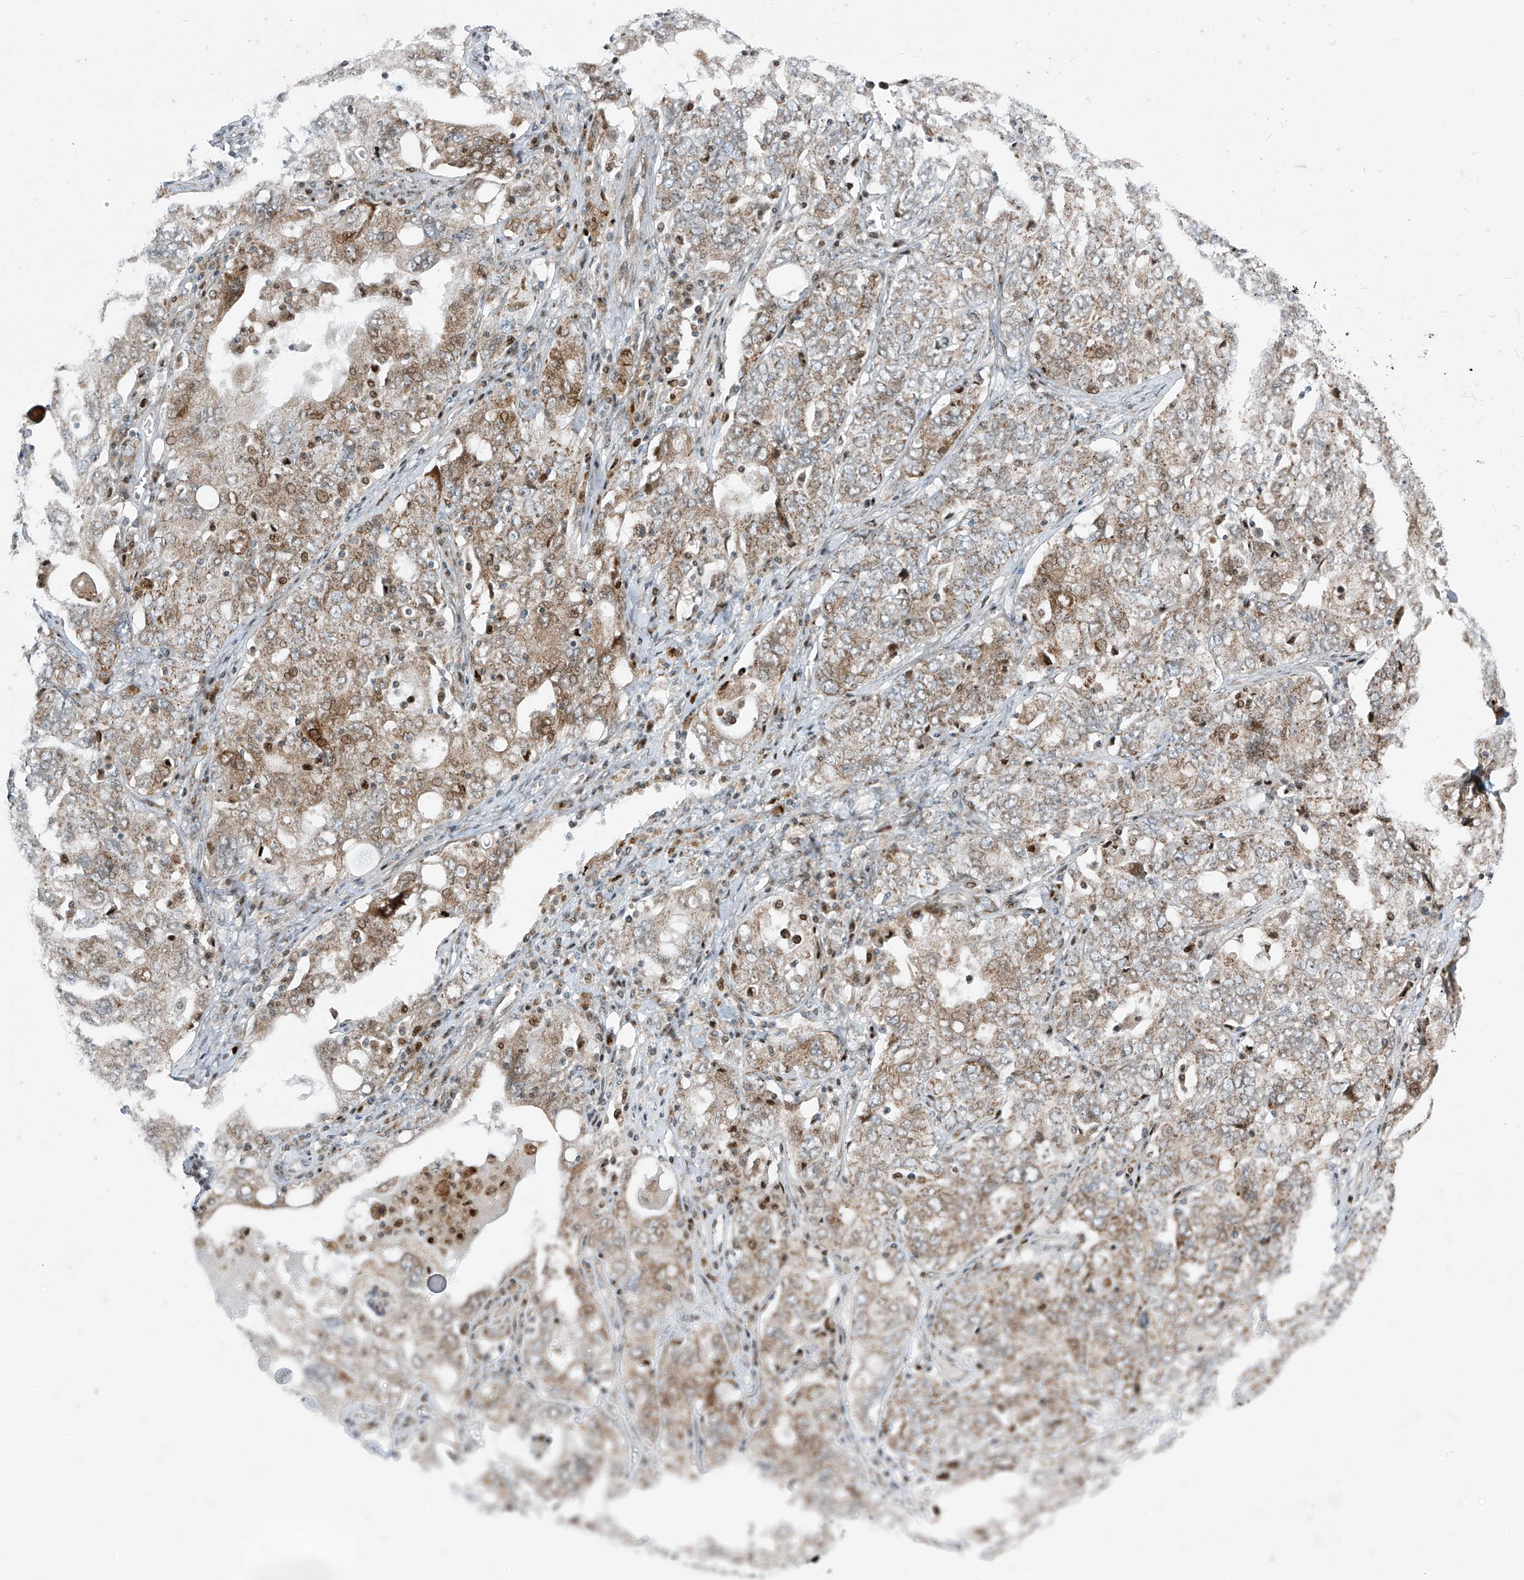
{"staining": {"intensity": "moderate", "quantity": "25%-75%", "location": "cytoplasmic/membranous"}, "tissue": "ovarian cancer", "cell_type": "Tumor cells", "image_type": "cancer", "snomed": [{"axis": "morphology", "description": "Carcinoma, endometroid"}, {"axis": "topography", "description": "Ovary"}], "caption": "Endometroid carcinoma (ovarian) tissue exhibits moderate cytoplasmic/membranous positivity in about 25%-75% of tumor cells", "gene": "PPCS", "patient": {"sex": "female", "age": 62}}